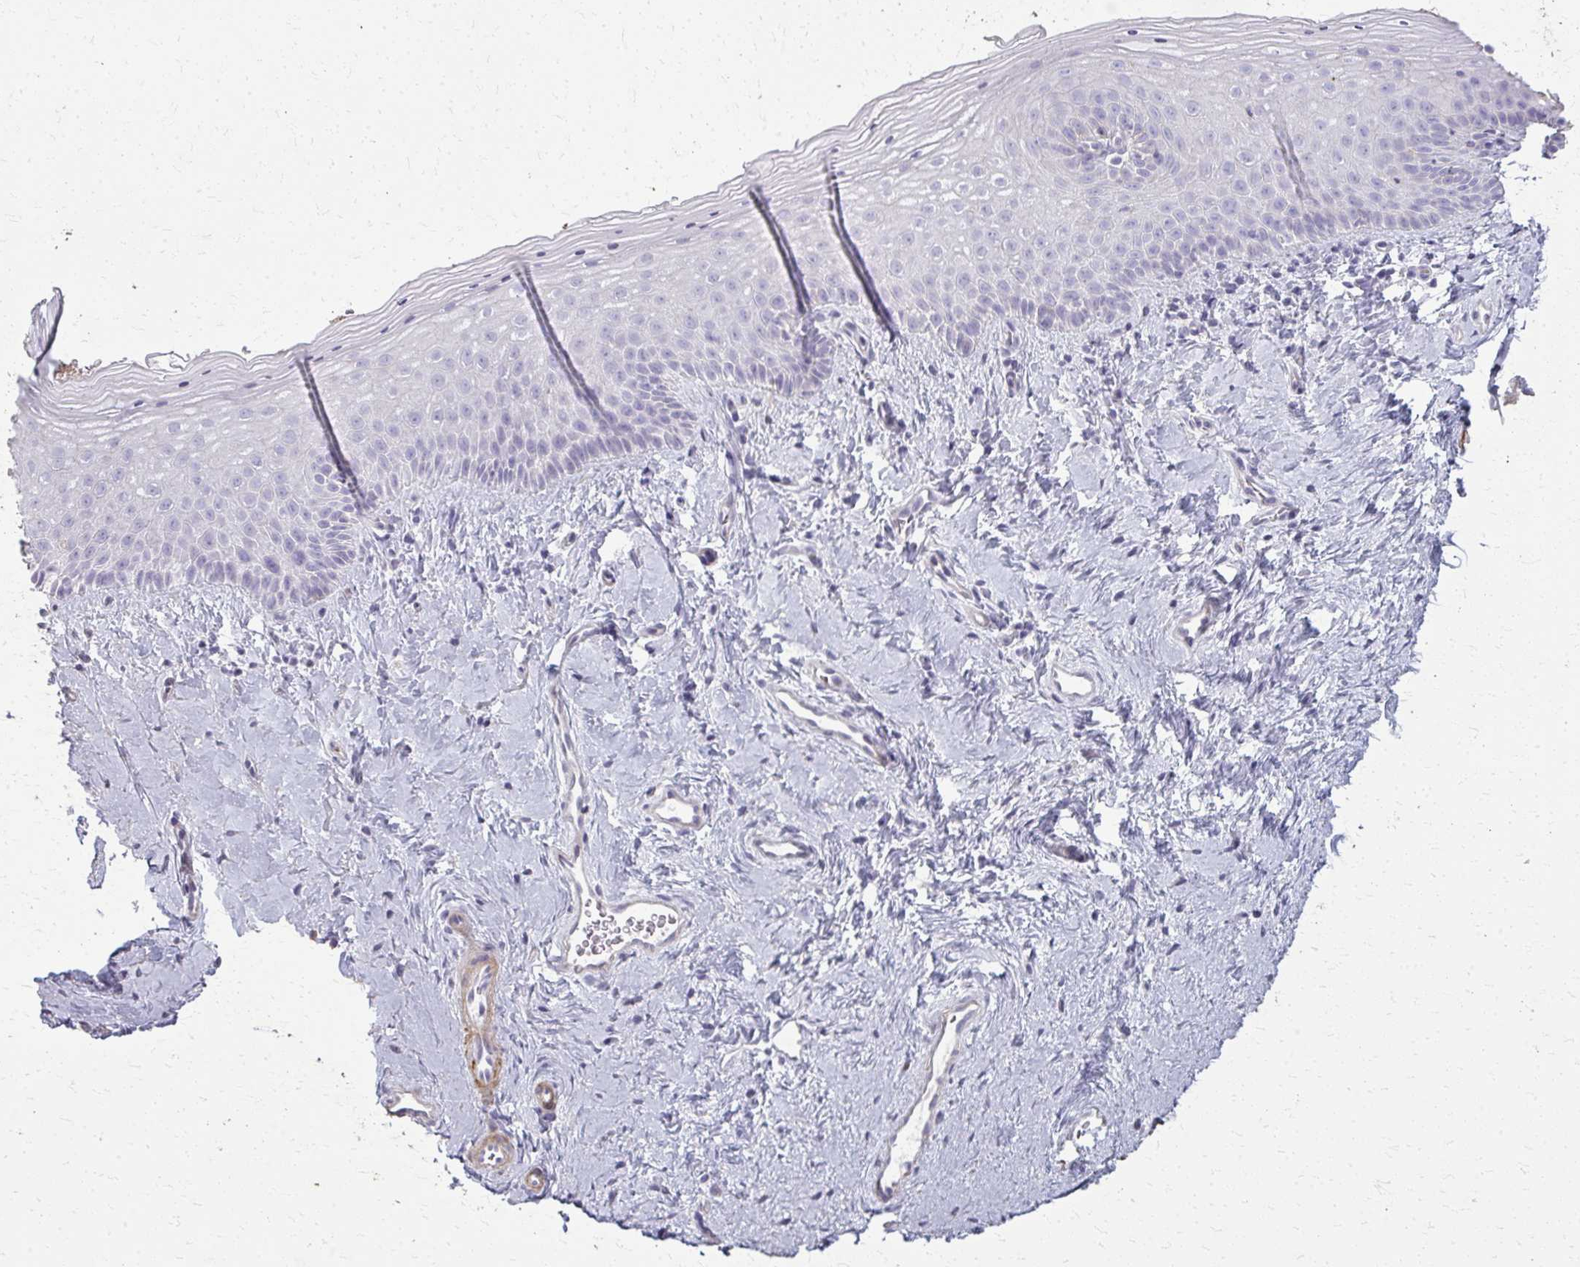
{"staining": {"intensity": "negative", "quantity": "none", "location": "none"}, "tissue": "vagina", "cell_type": "Squamous epithelial cells", "image_type": "normal", "snomed": [{"axis": "morphology", "description": "Normal tissue, NOS"}, {"axis": "topography", "description": "Vagina"}], "caption": "Vagina stained for a protein using immunohistochemistry (IHC) demonstrates no staining squamous epithelial cells.", "gene": "TENM4", "patient": {"sex": "female", "age": 51}}